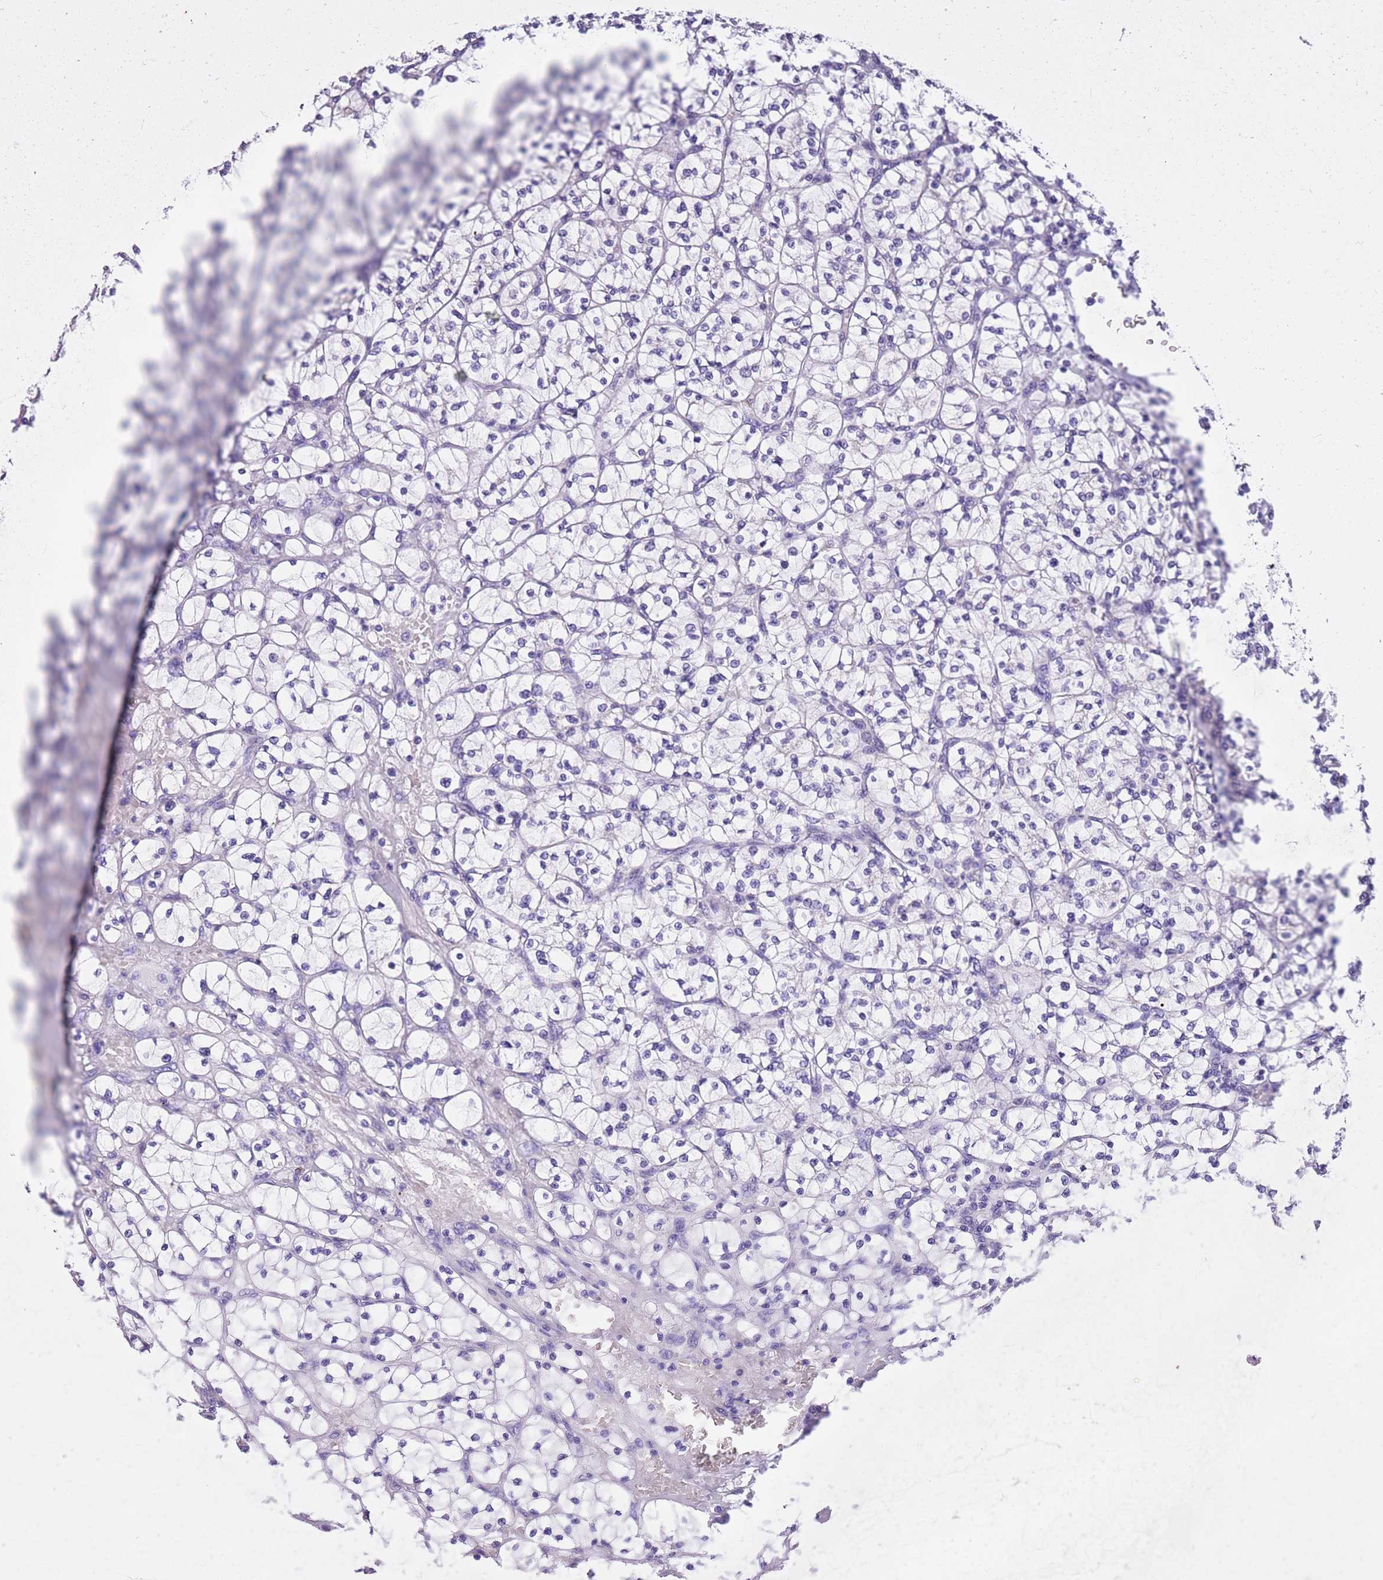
{"staining": {"intensity": "negative", "quantity": "none", "location": "none"}, "tissue": "renal cancer", "cell_type": "Tumor cells", "image_type": "cancer", "snomed": [{"axis": "morphology", "description": "Adenocarcinoma, NOS"}, {"axis": "topography", "description": "Kidney"}], "caption": "IHC photomicrograph of human renal cancer (adenocarcinoma) stained for a protein (brown), which exhibits no positivity in tumor cells. The staining is performed using DAB (3,3'-diaminobenzidine) brown chromogen with nuclei counter-stained in using hematoxylin.", "gene": "TMEM185B", "patient": {"sex": "female", "age": 64}}